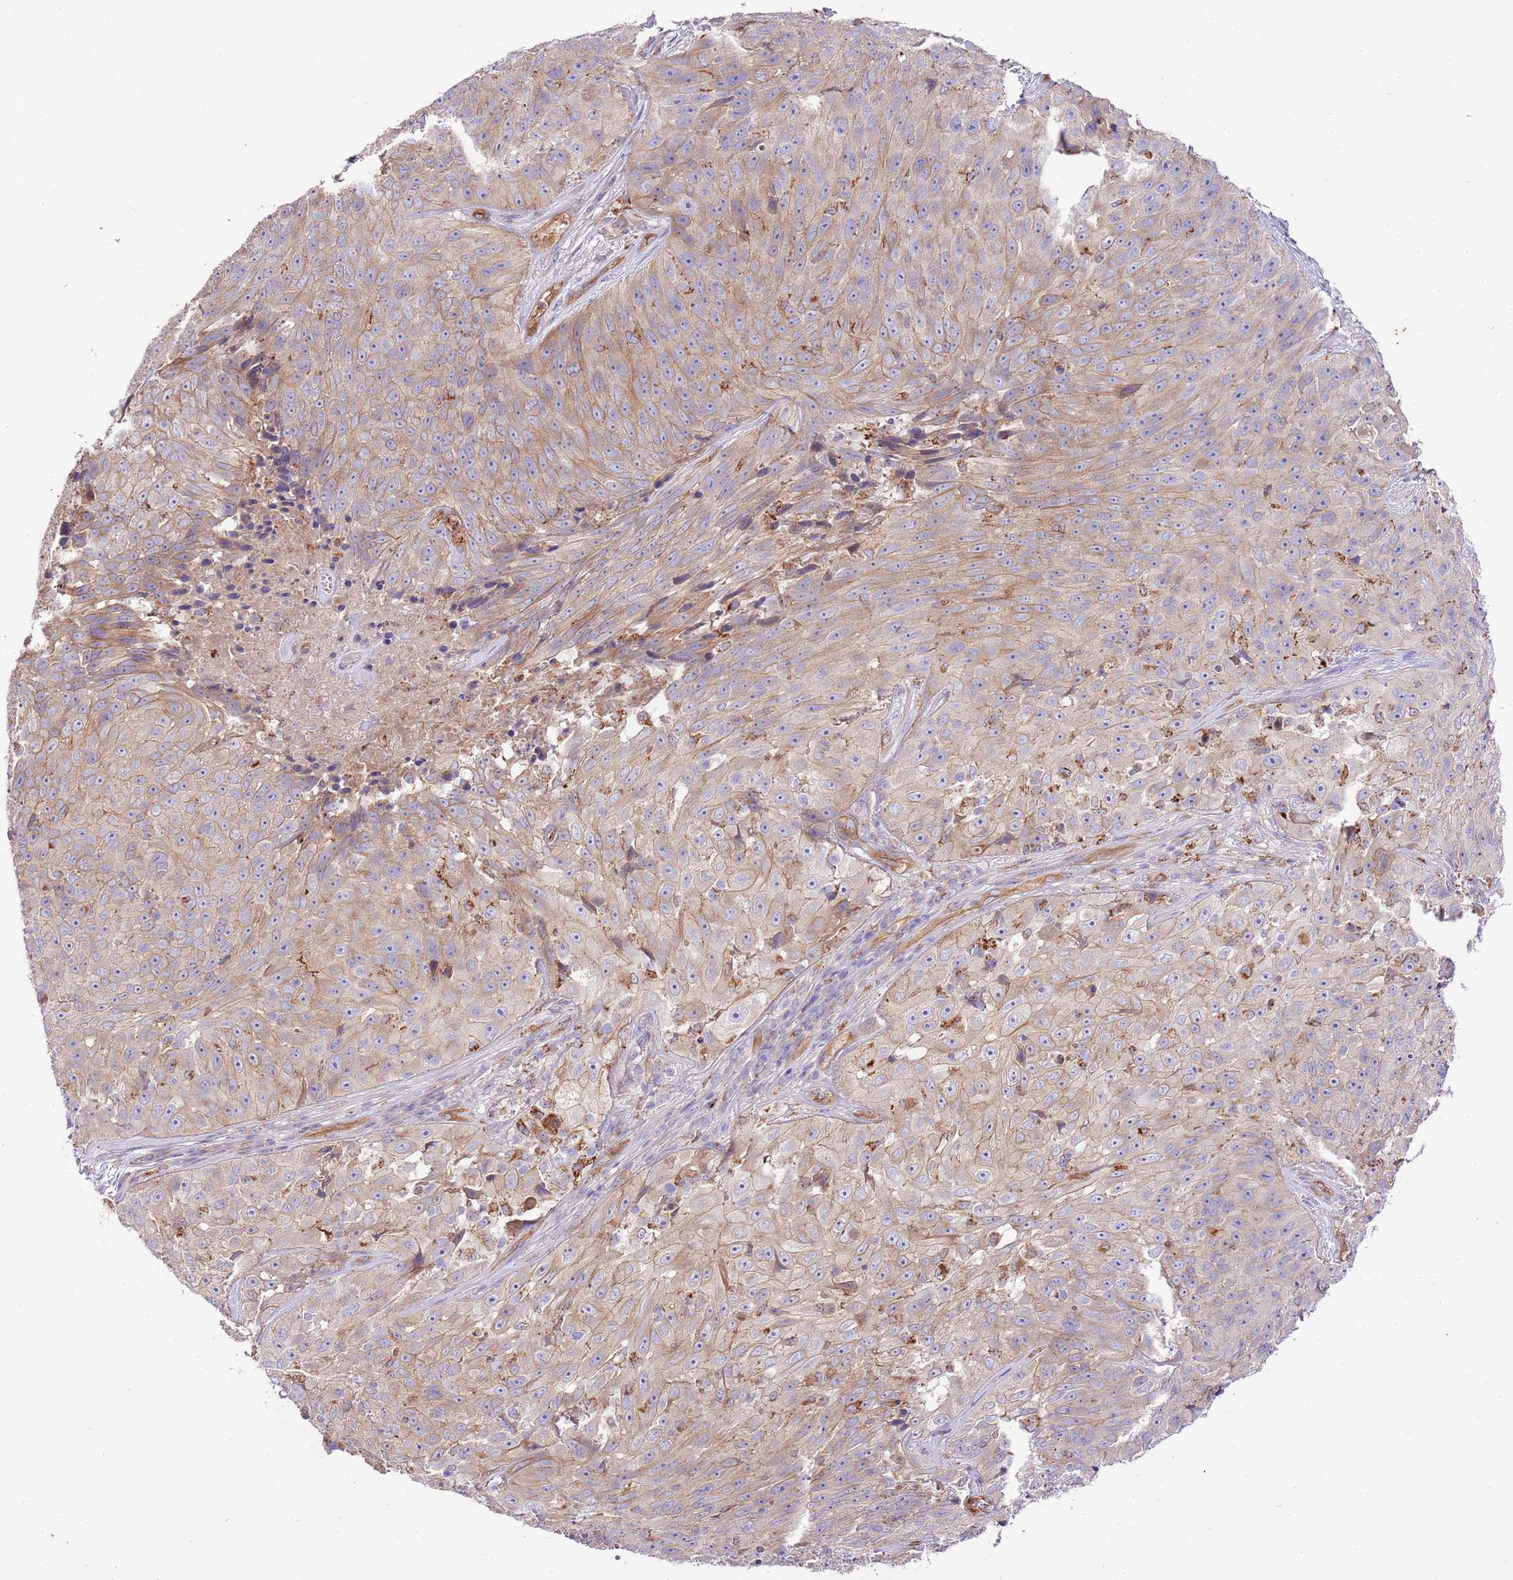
{"staining": {"intensity": "weak", "quantity": ">75%", "location": "cytoplasmic/membranous"}, "tissue": "skin cancer", "cell_type": "Tumor cells", "image_type": "cancer", "snomed": [{"axis": "morphology", "description": "Squamous cell carcinoma, NOS"}, {"axis": "topography", "description": "Skin"}], "caption": "Immunohistochemical staining of human squamous cell carcinoma (skin) reveals weak cytoplasmic/membranous protein staining in about >75% of tumor cells.", "gene": "DOCK6", "patient": {"sex": "female", "age": 87}}